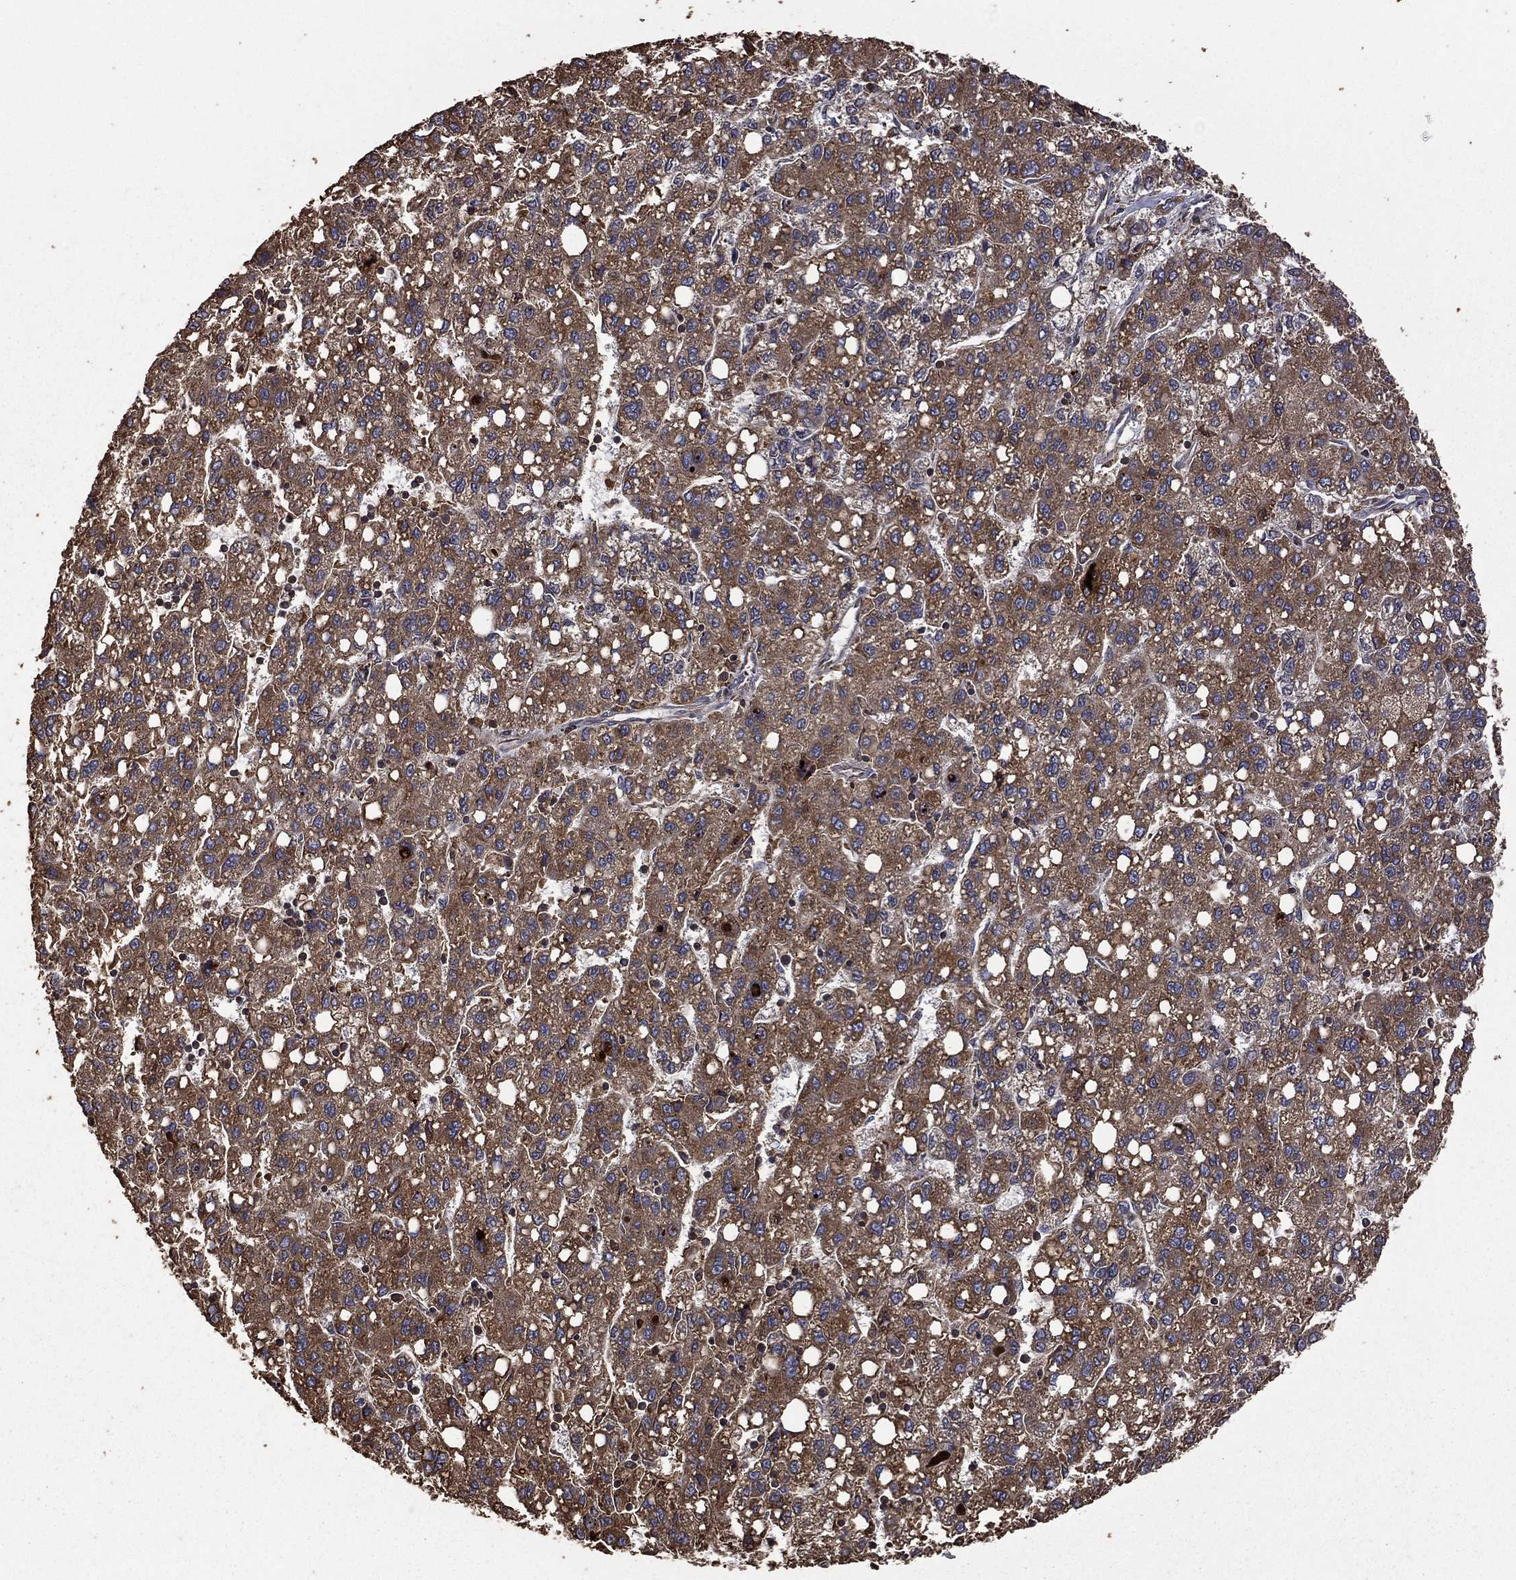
{"staining": {"intensity": "strong", "quantity": ">75%", "location": "cytoplasmic/membranous"}, "tissue": "liver cancer", "cell_type": "Tumor cells", "image_type": "cancer", "snomed": [{"axis": "morphology", "description": "Carcinoma, Hepatocellular, NOS"}, {"axis": "topography", "description": "Liver"}], "caption": "Immunohistochemical staining of human hepatocellular carcinoma (liver) demonstrates strong cytoplasmic/membranous protein staining in approximately >75% of tumor cells.", "gene": "METTL27", "patient": {"sex": "female", "age": 82}}